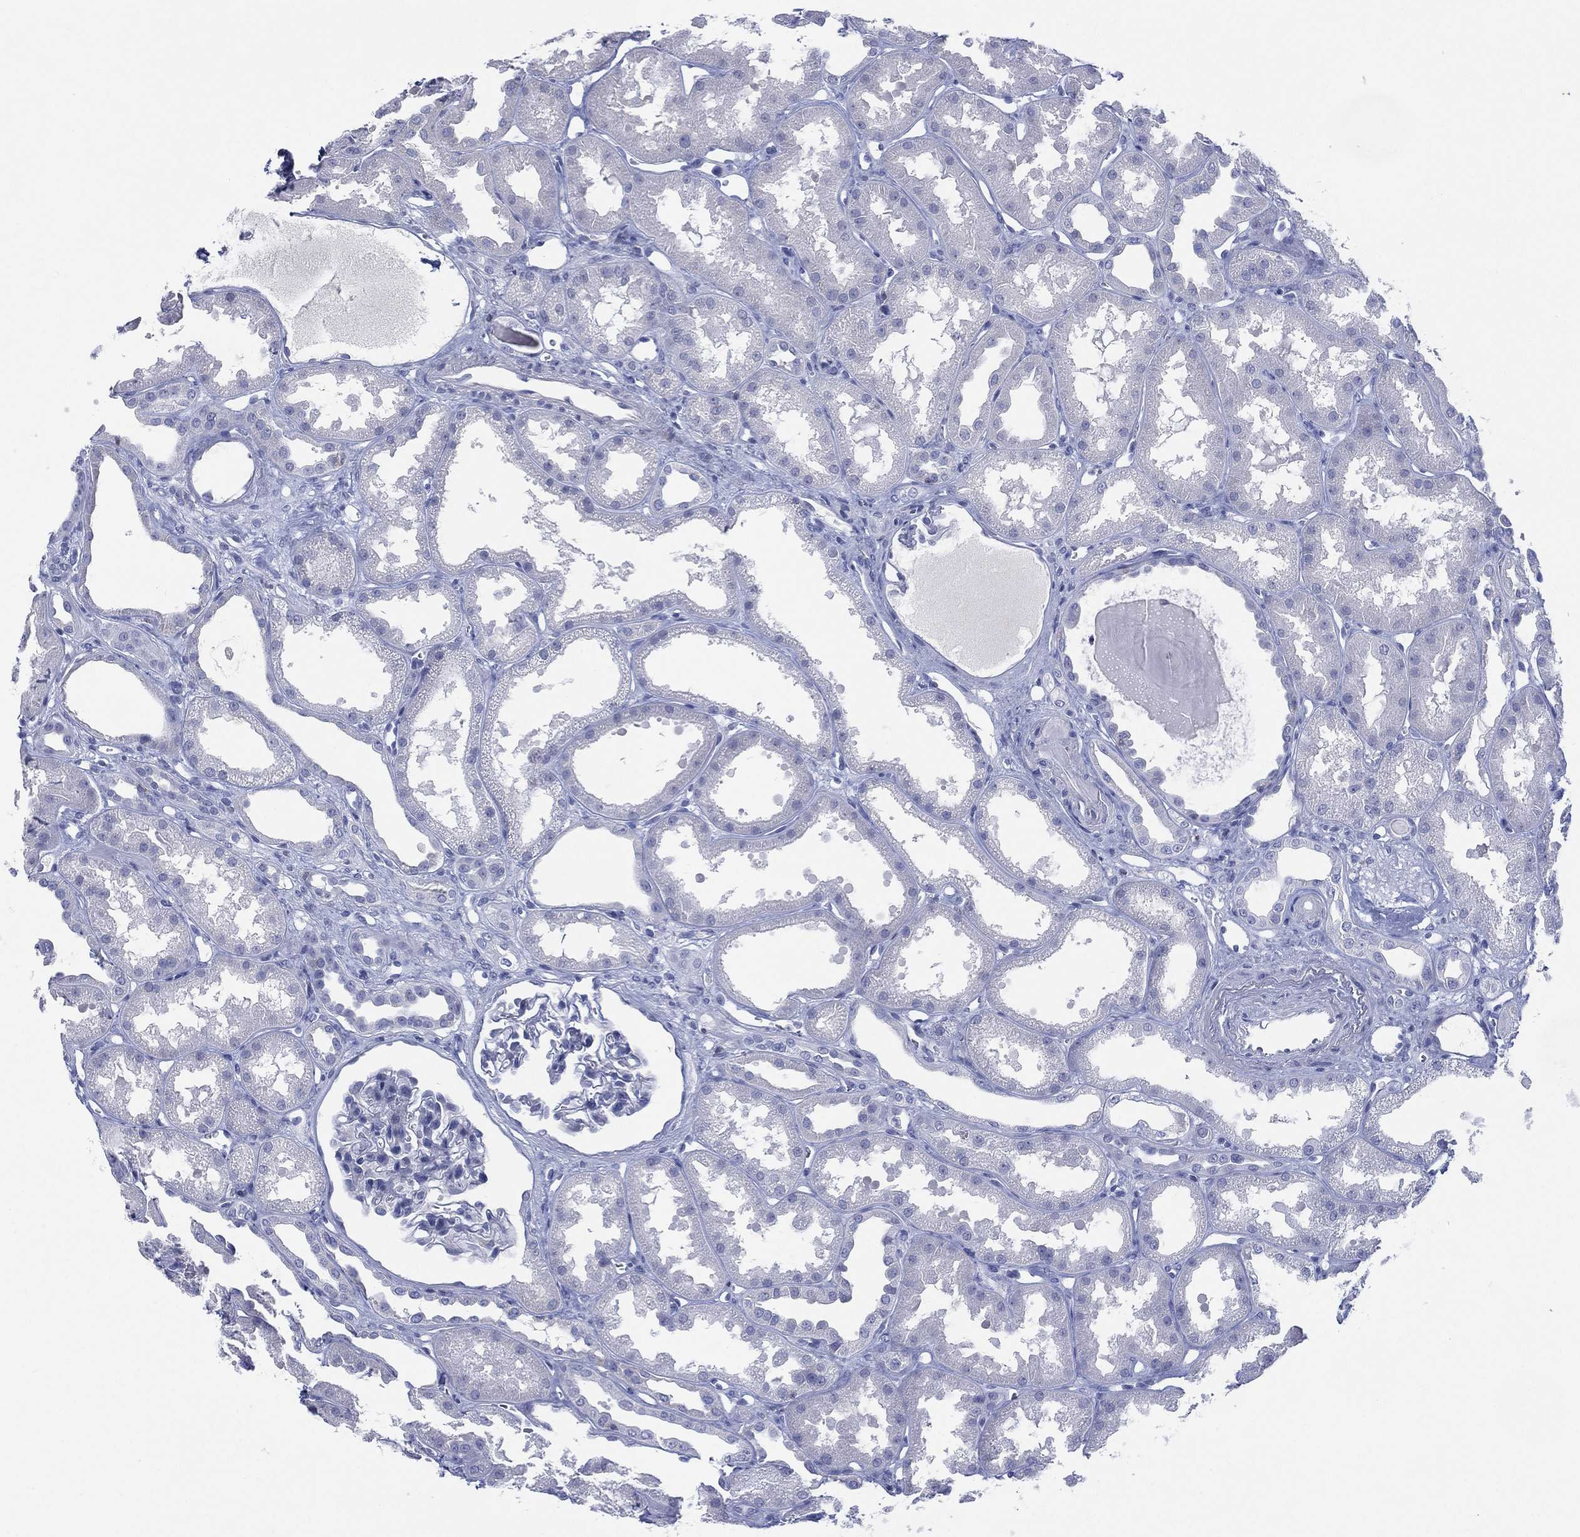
{"staining": {"intensity": "negative", "quantity": "none", "location": "none"}, "tissue": "kidney", "cell_type": "Cells in glomeruli", "image_type": "normal", "snomed": [{"axis": "morphology", "description": "Normal tissue, NOS"}, {"axis": "topography", "description": "Kidney"}], "caption": "Immunohistochemistry histopathology image of unremarkable kidney: human kidney stained with DAB displays no significant protein positivity in cells in glomeruli.", "gene": "SEPTIN1", "patient": {"sex": "male", "age": 61}}